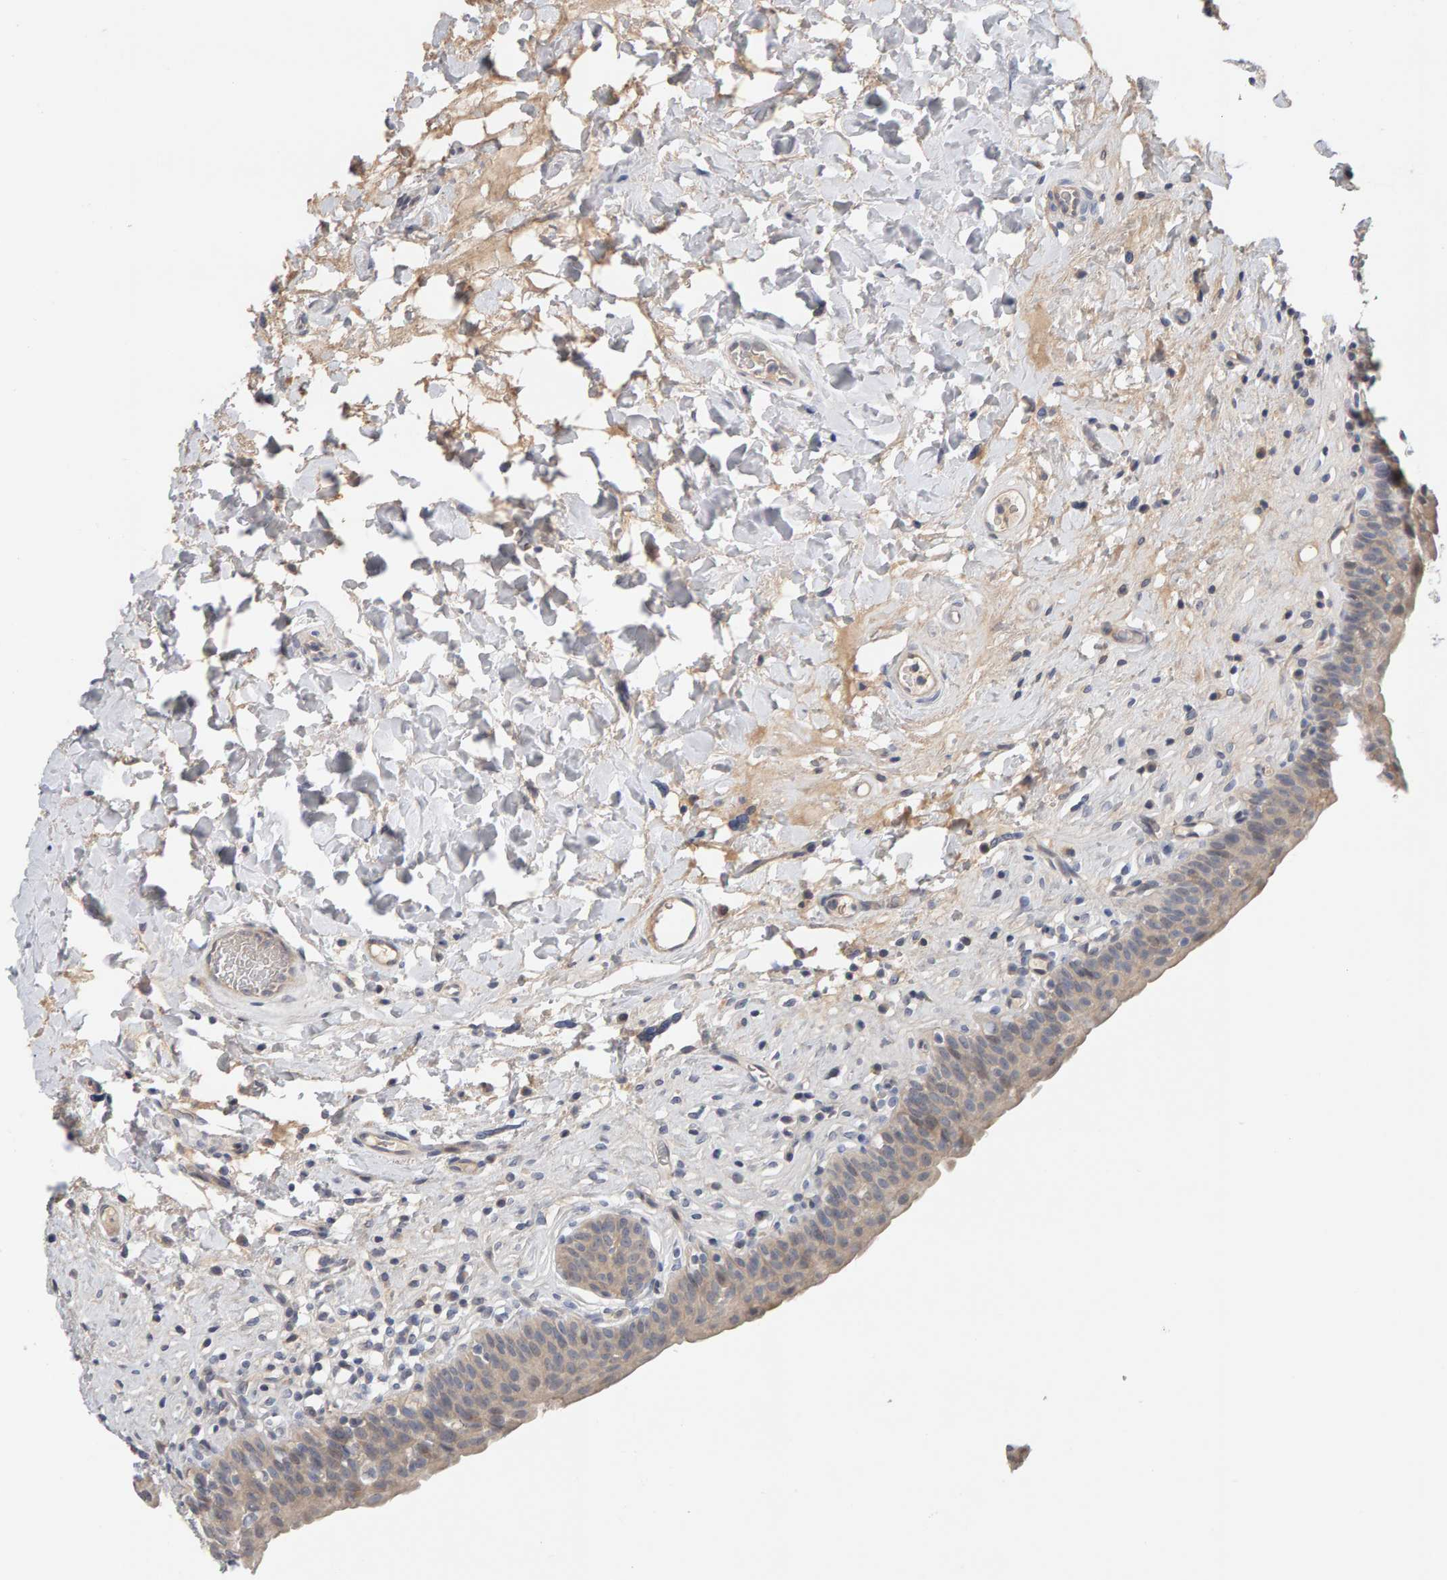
{"staining": {"intensity": "negative", "quantity": "none", "location": "none"}, "tissue": "urinary bladder", "cell_type": "Urothelial cells", "image_type": "normal", "snomed": [{"axis": "morphology", "description": "Normal tissue, NOS"}, {"axis": "topography", "description": "Urinary bladder"}], "caption": "There is no significant expression in urothelial cells of urinary bladder. The staining was performed using DAB to visualize the protein expression in brown, while the nuclei were stained in blue with hematoxylin (Magnification: 20x).", "gene": "GFUS", "patient": {"sex": "male", "age": 83}}